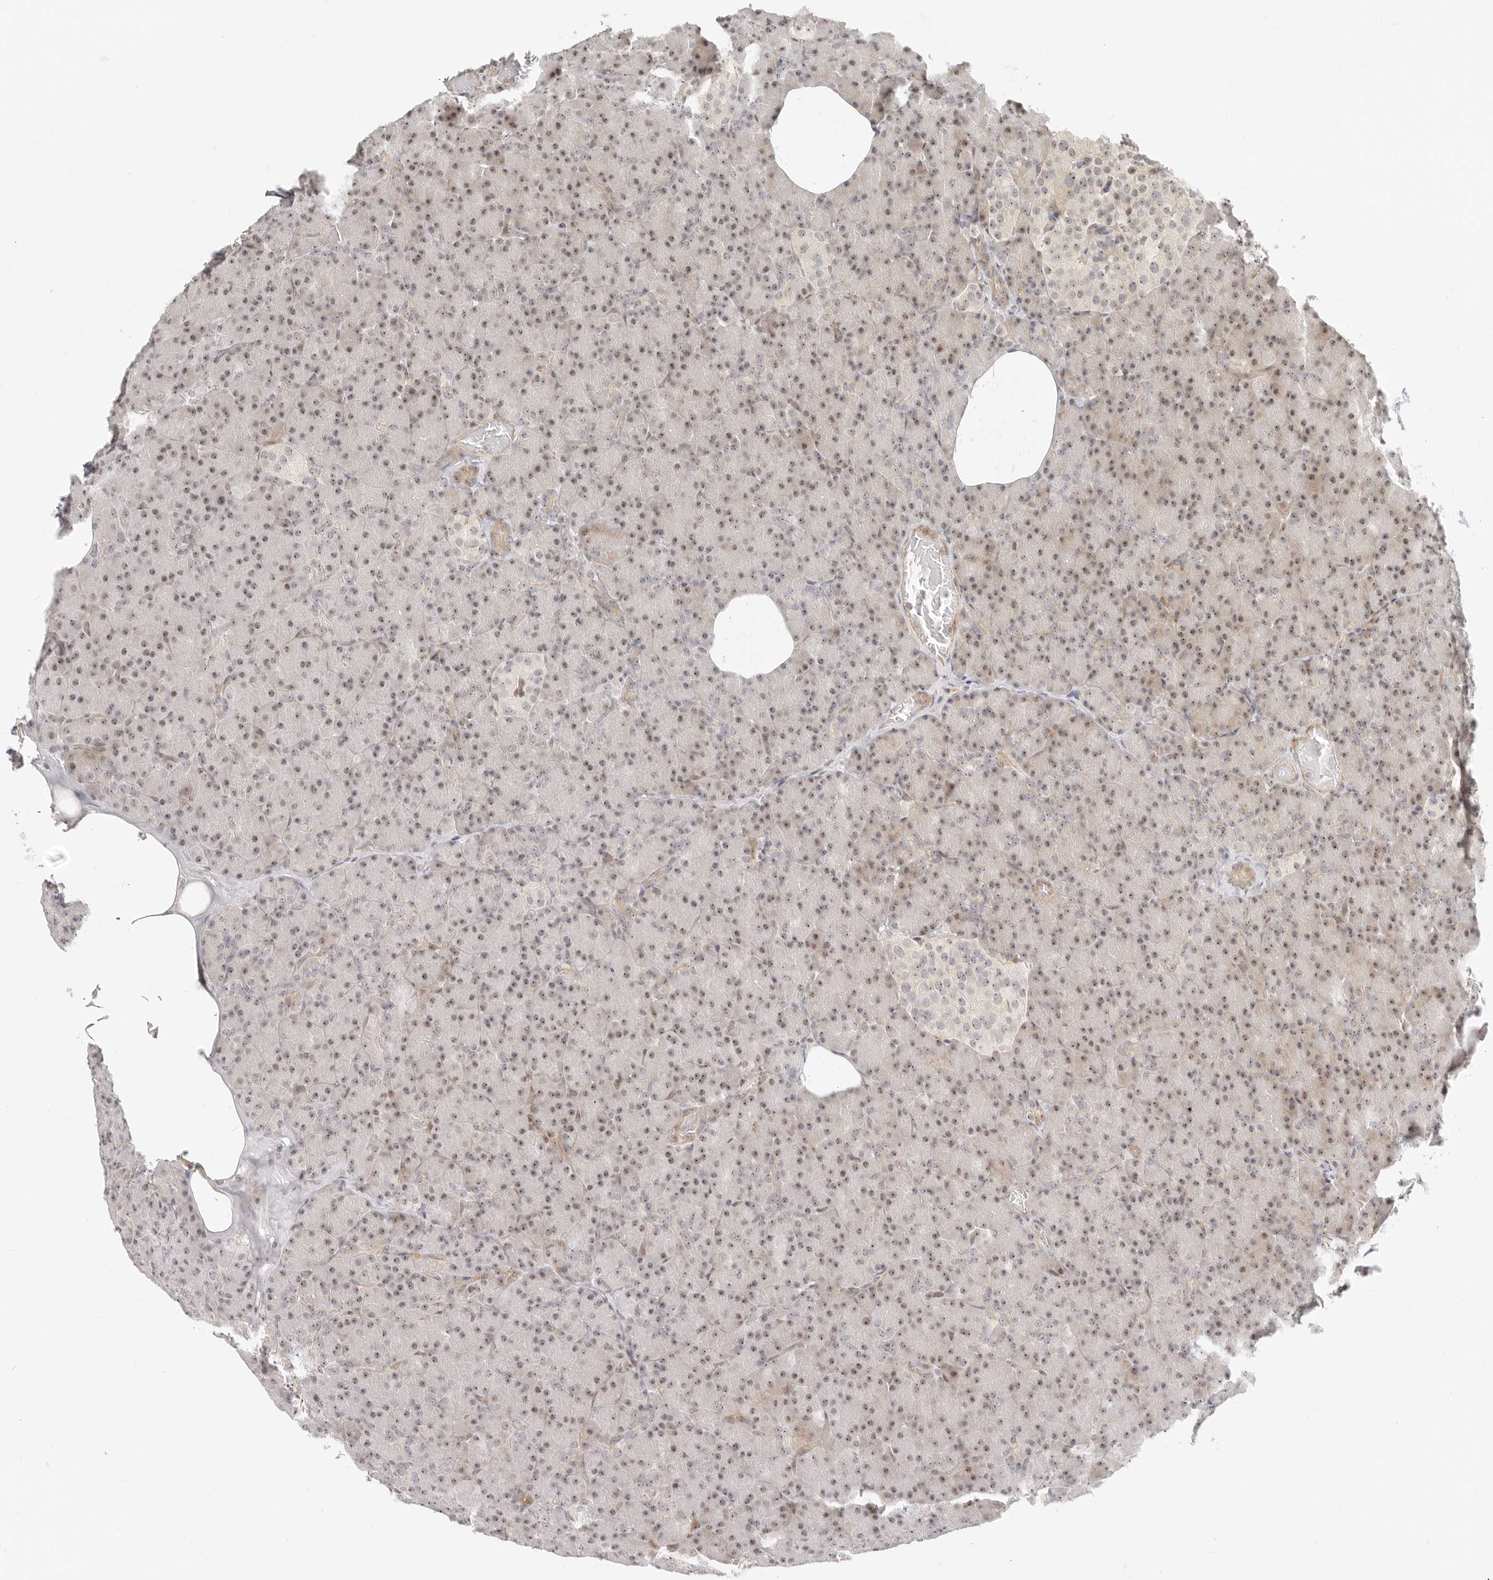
{"staining": {"intensity": "moderate", "quantity": ">75%", "location": "nuclear"}, "tissue": "pancreas", "cell_type": "Exocrine glandular cells", "image_type": "normal", "snomed": [{"axis": "morphology", "description": "Normal tissue, NOS"}, {"axis": "topography", "description": "Pancreas"}], "caption": "Protein staining of normal pancreas displays moderate nuclear staining in approximately >75% of exocrine glandular cells.", "gene": "BAP1", "patient": {"sex": "female", "age": 43}}